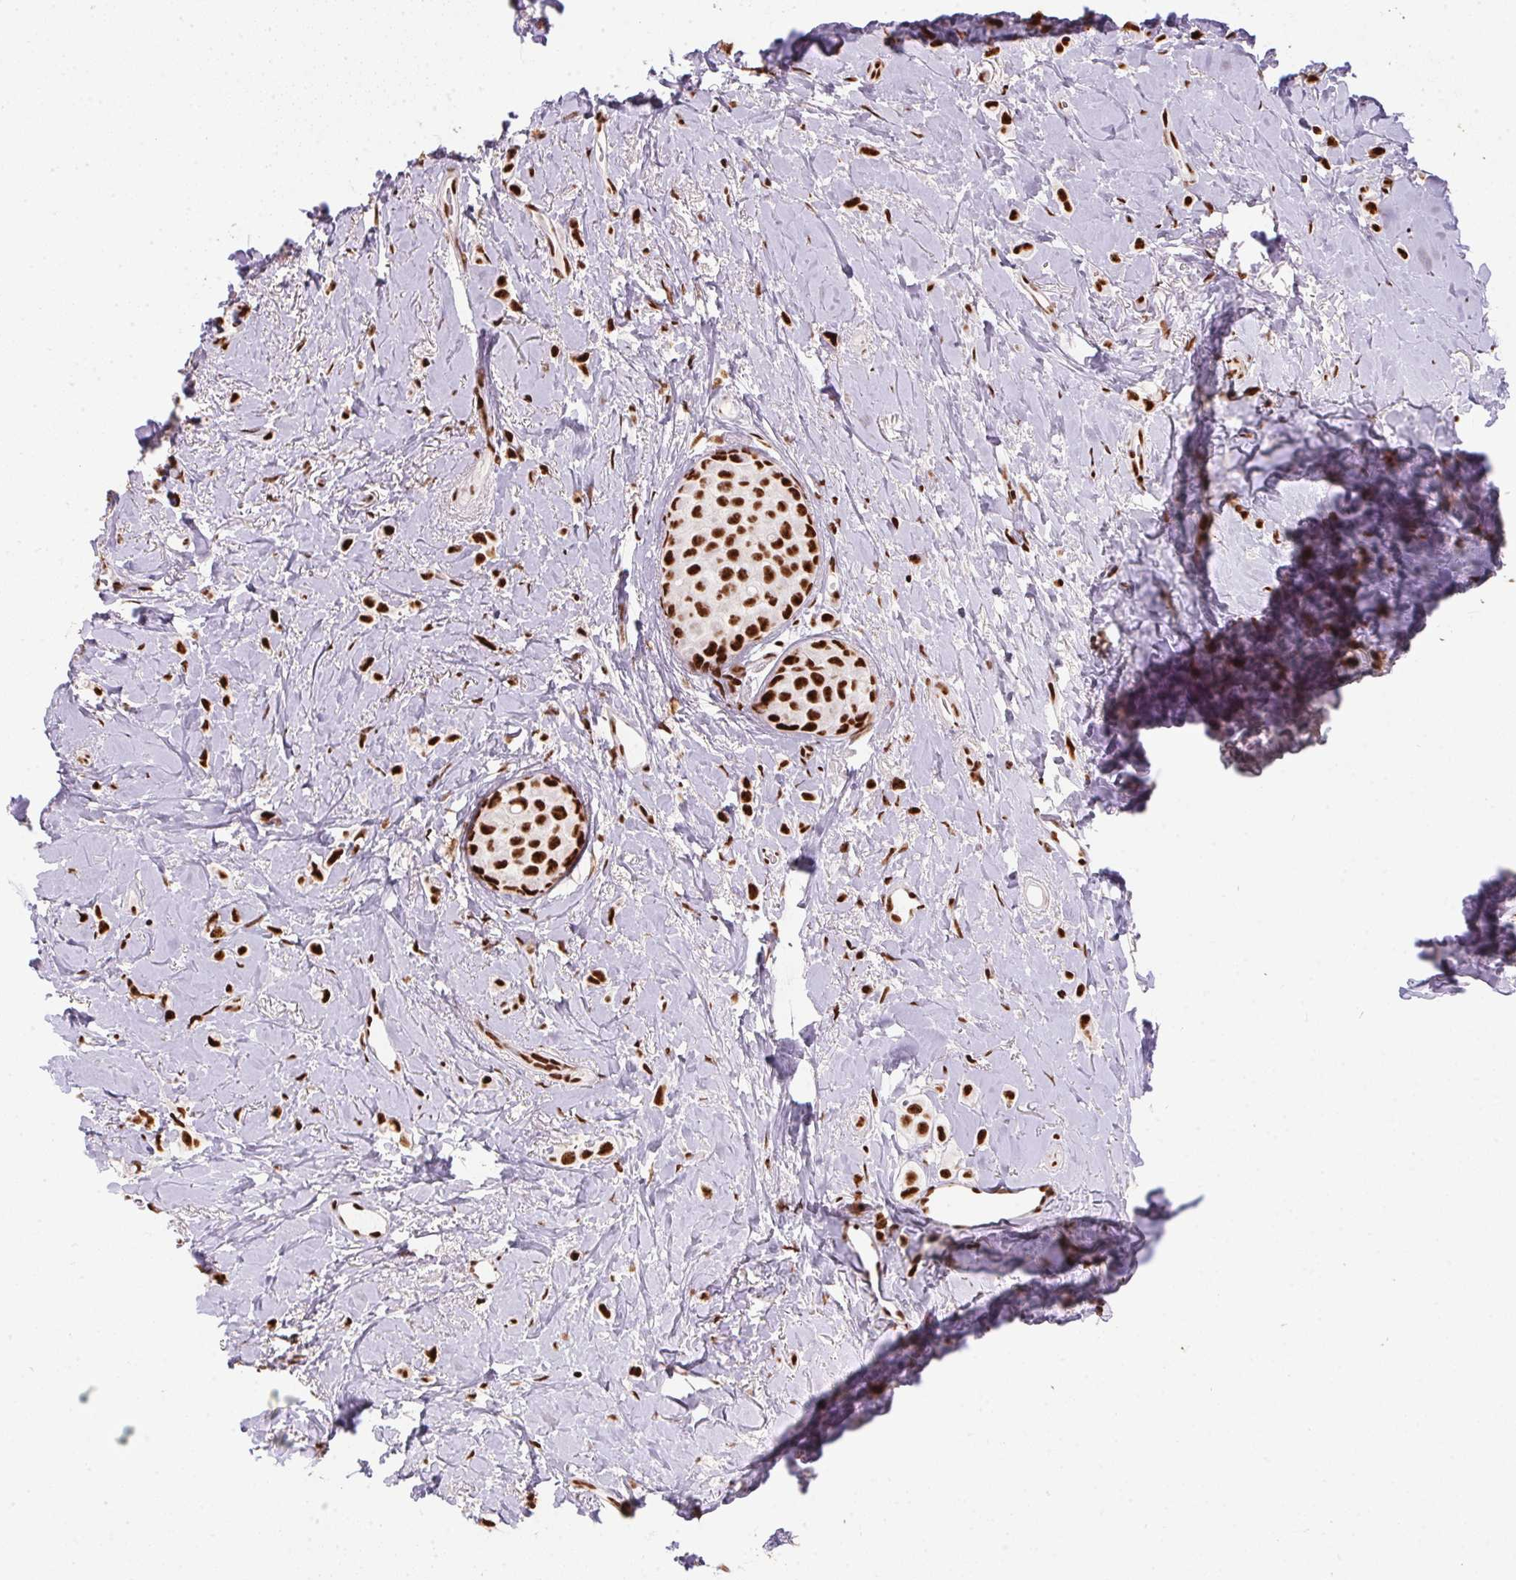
{"staining": {"intensity": "strong", "quantity": ">75%", "location": "nuclear"}, "tissue": "breast cancer", "cell_type": "Tumor cells", "image_type": "cancer", "snomed": [{"axis": "morphology", "description": "Lobular carcinoma"}, {"axis": "topography", "description": "Breast"}], "caption": "Breast cancer tissue demonstrates strong nuclear expression in about >75% of tumor cells, visualized by immunohistochemistry. The staining was performed using DAB (3,3'-diaminobenzidine), with brown indicating positive protein expression. Nuclei are stained blue with hematoxylin.", "gene": "PAGE3", "patient": {"sex": "female", "age": 66}}